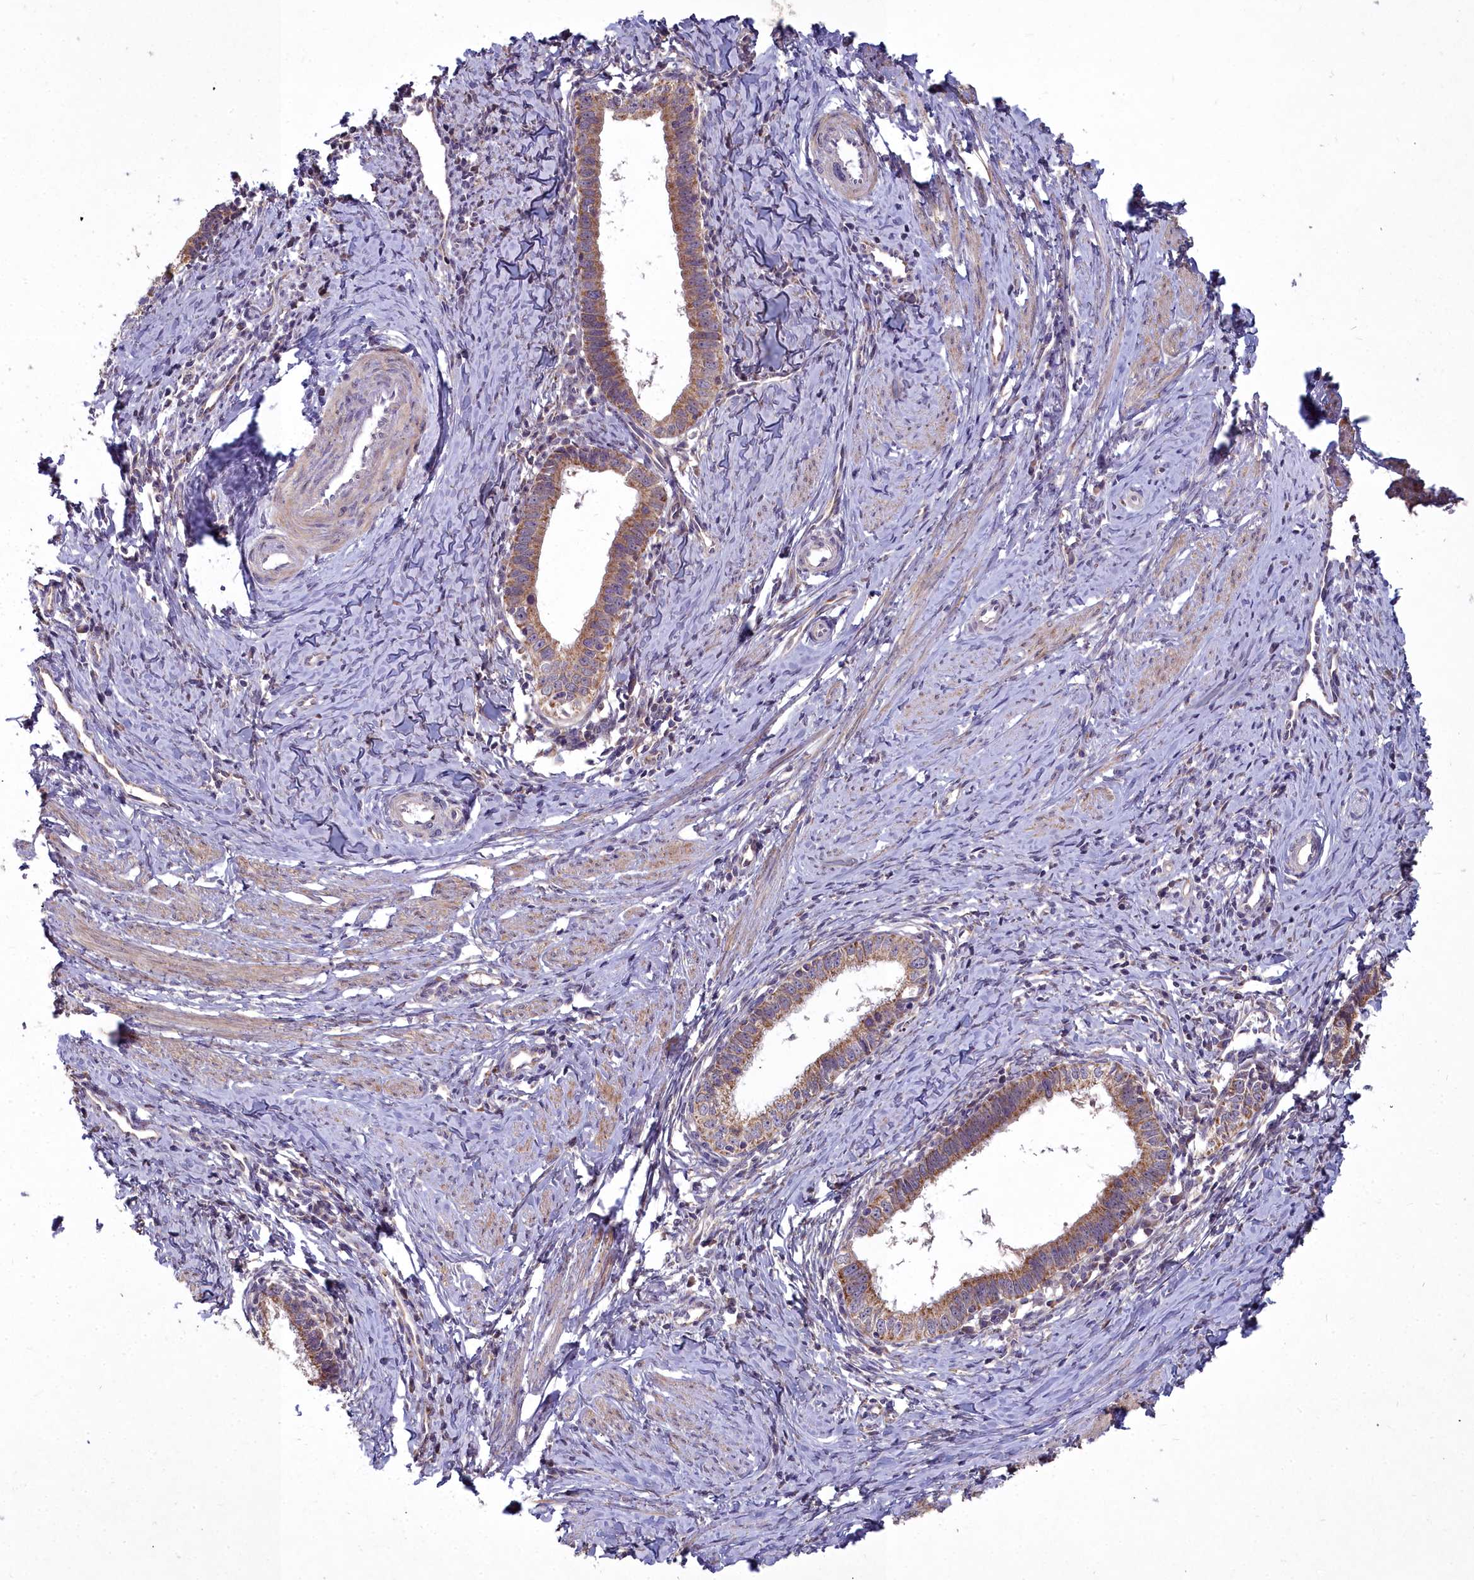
{"staining": {"intensity": "moderate", "quantity": ">75%", "location": "cytoplasmic/membranous"}, "tissue": "cervical cancer", "cell_type": "Tumor cells", "image_type": "cancer", "snomed": [{"axis": "morphology", "description": "Adenocarcinoma, NOS"}, {"axis": "topography", "description": "Cervix"}], "caption": "Immunohistochemistry (IHC) of adenocarcinoma (cervical) reveals medium levels of moderate cytoplasmic/membranous staining in about >75% of tumor cells. (IHC, brightfield microscopy, high magnification).", "gene": "MICU2", "patient": {"sex": "female", "age": 36}}